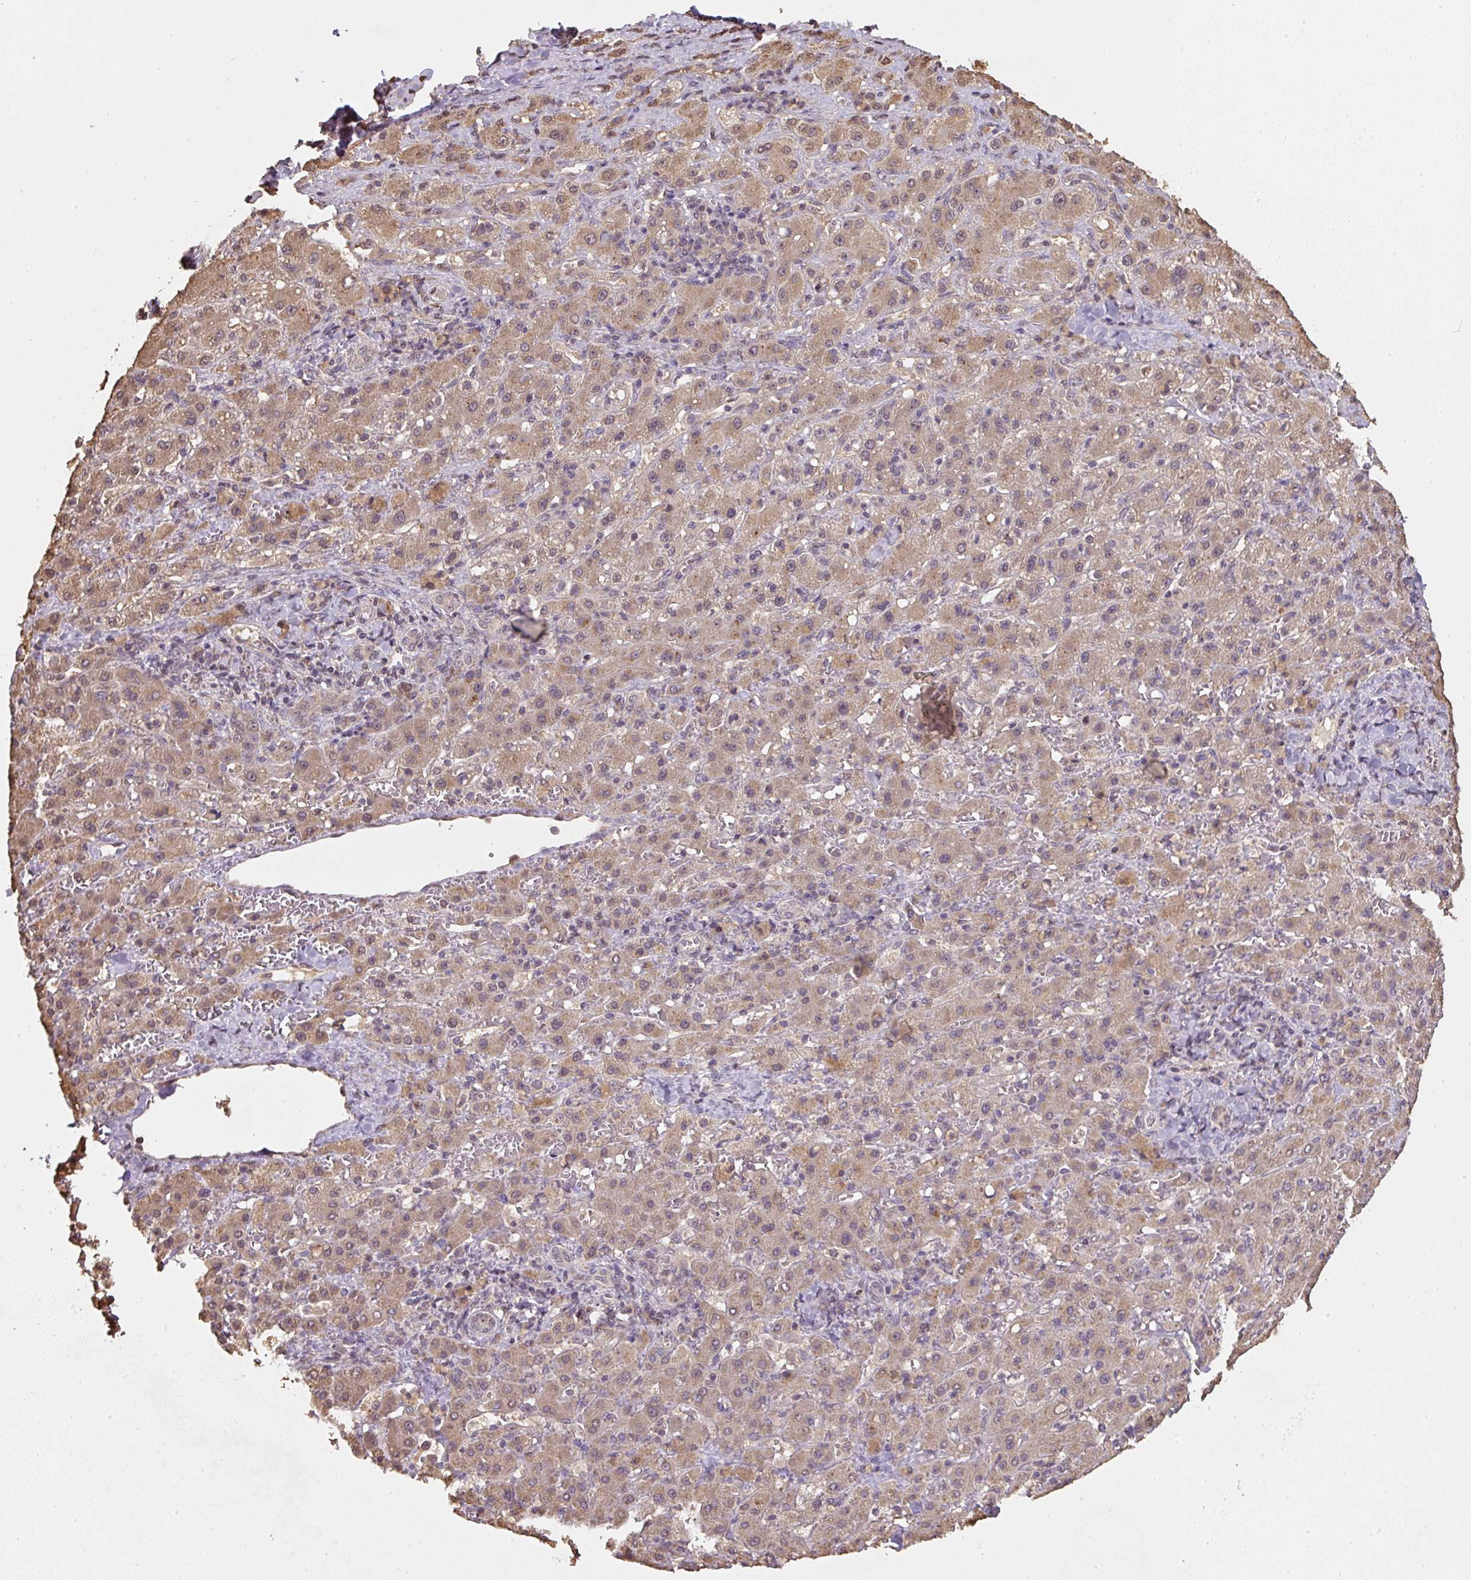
{"staining": {"intensity": "weak", "quantity": "25%-75%", "location": "cytoplasmic/membranous,nuclear"}, "tissue": "liver cancer", "cell_type": "Tumor cells", "image_type": "cancer", "snomed": [{"axis": "morphology", "description": "Carcinoma, Hepatocellular, NOS"}, {"axis": "topography", "description": "Liver"}], "caption": "Tumor cells show low levels of weak cytoplasmic/membranous and nuclear expression in about 25%-75% of cells in liver hepatocellular carcinoma. The protein is shown in brown color, while the nuclei are stained blue.", "gene": "TMEM170B", "patient": {"sex": "female", "age": 58}}